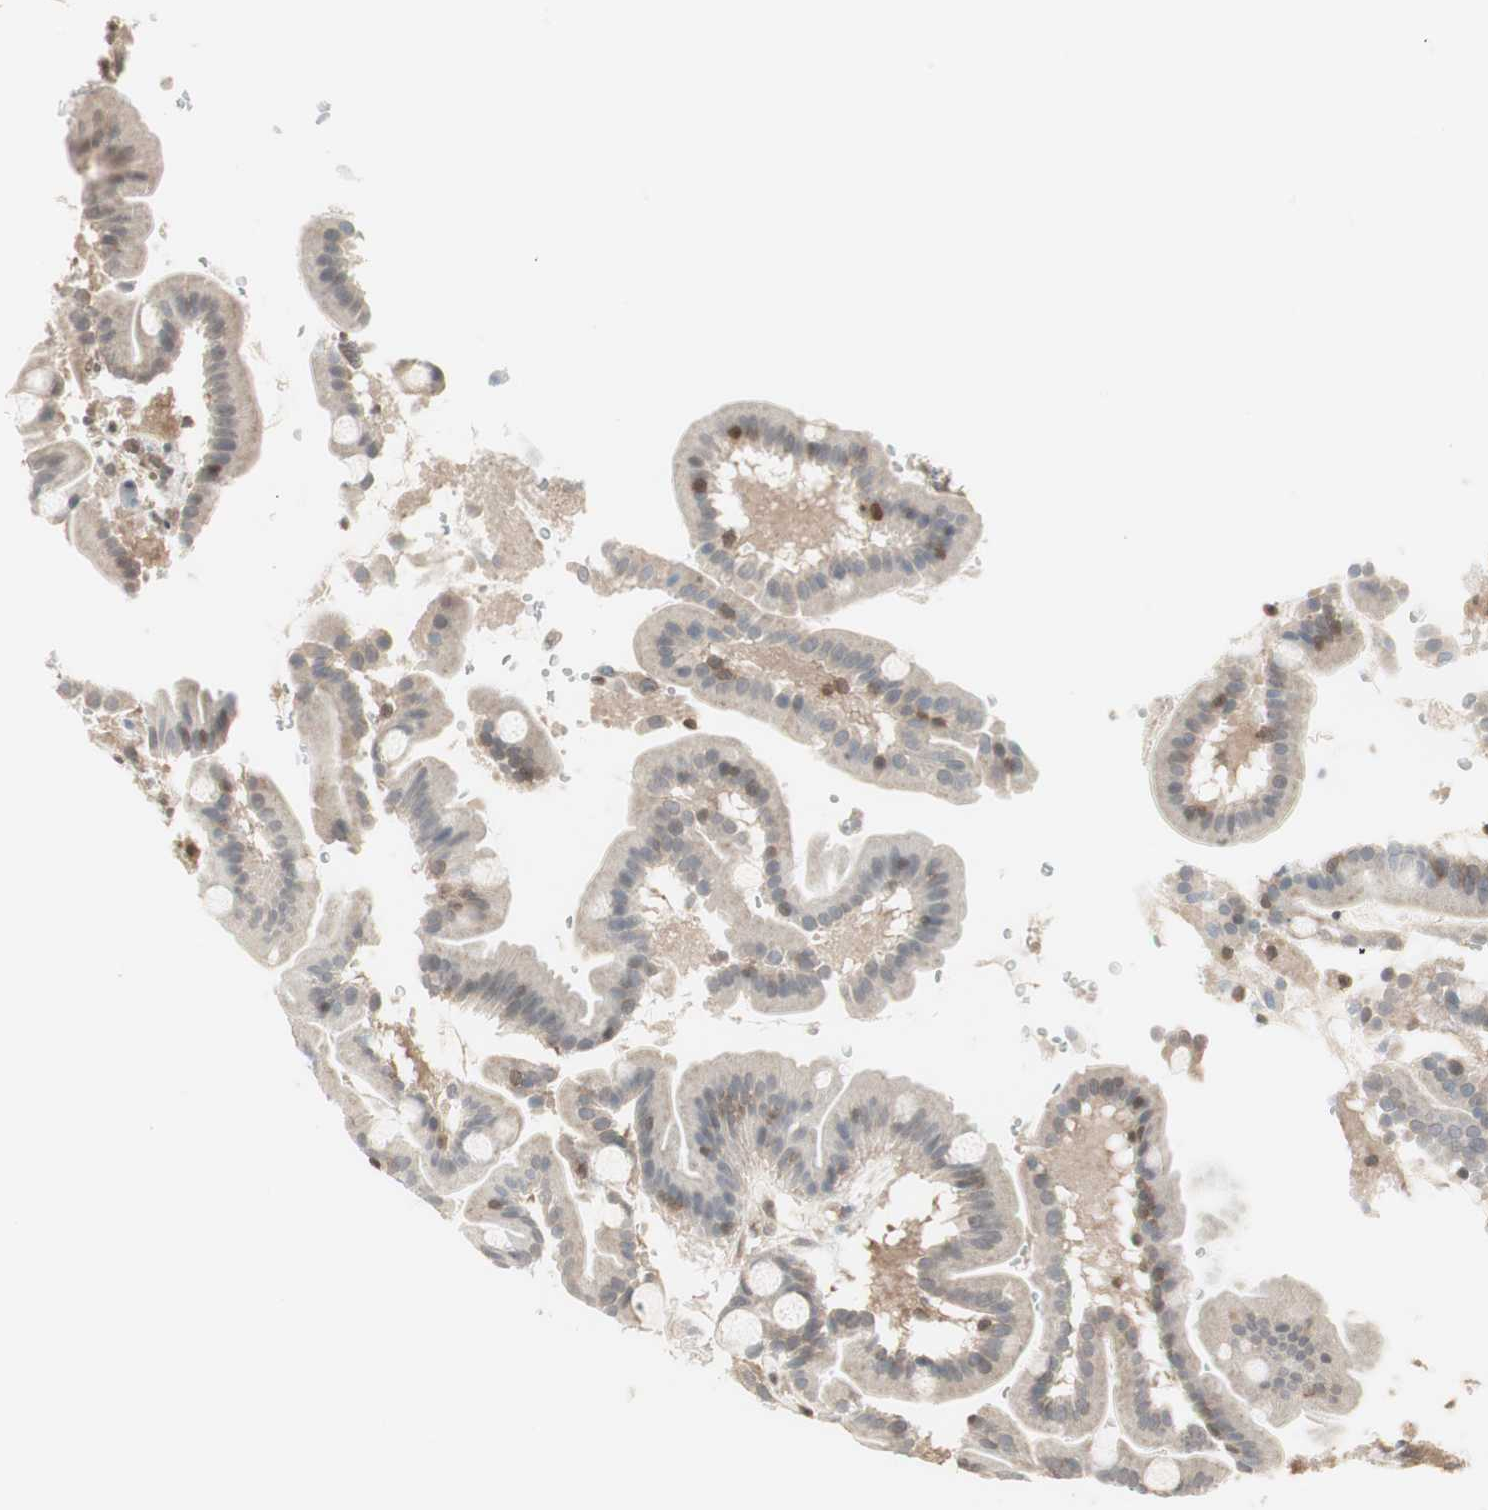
{"staining": {"intensity": "moderate", "quantity": ">75%", "location": "cytoplasmic/membranous"}, "tissue": "duodenum", "cell_type": "Glandular cells", "image_type": "normal", "snomed": [{"axis": "morphology", "description": "Normal tissue, NOS"}, {"axis": "topography", "description": "Duodenum"}], "caption": "Brown immunohistochemical staining in normal human duodenum reveals moderate cytoplasmic/membranous expression in about >75% of glandular cells. The protein is shown in brown color, while the nuclei are stained blue.", "gene": "UBE2I", "patient": {"sex": "male", "age": 50}}